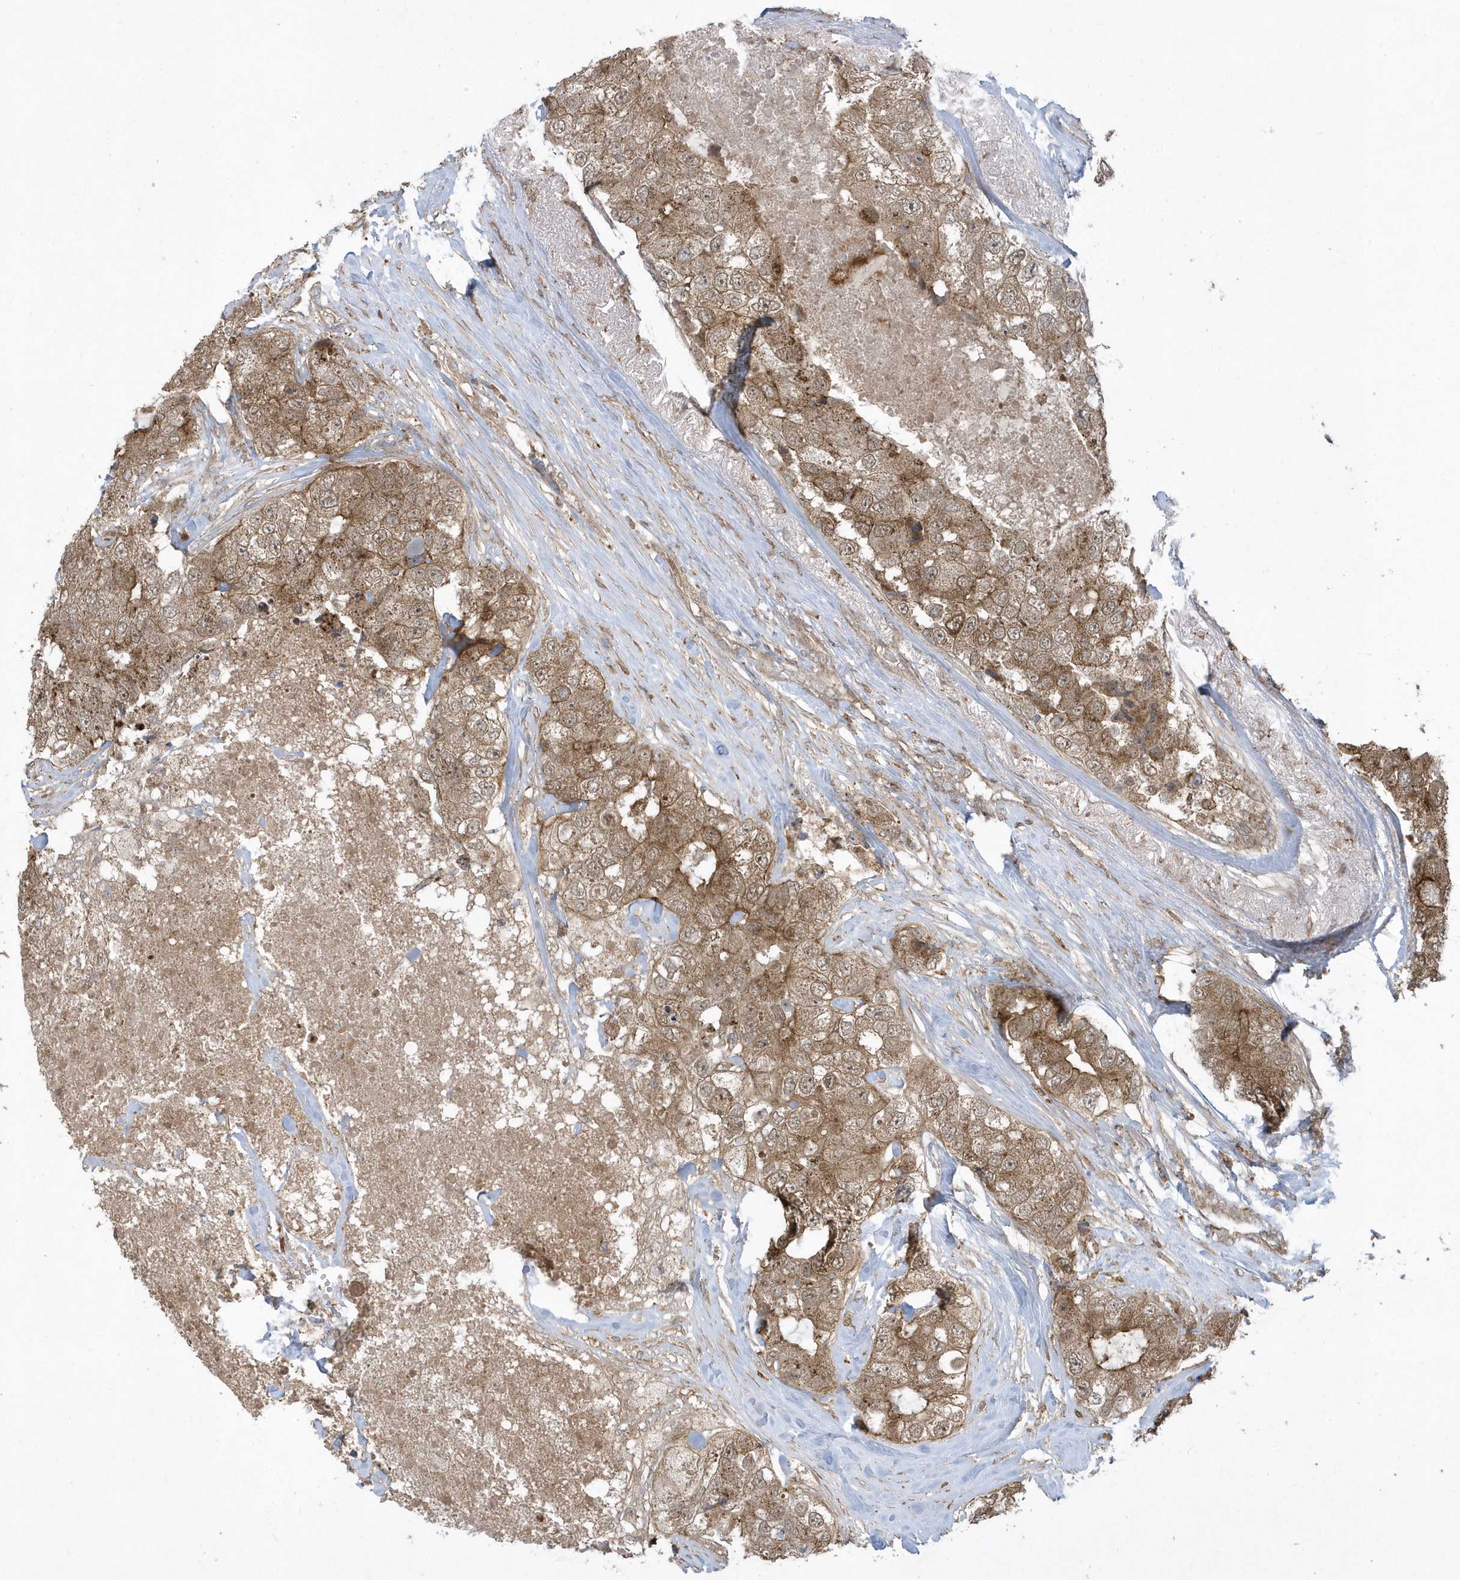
{"staining": {"intensity": "moderate", "quantity": ">75%", "location": "cytoplasmic/membranous"}, "tissue": "breast cancer", "cell_type": "Tumor cells", "image_type": "cancer", "snomed": [{"axis": "morphology", "description": "Duct carcinoma"}, {"axis": "topography", "description": "Breast"}], "caption": "Protein staining reveals moderate cytoplasmic/membranous expression in about >75% of tumor cells in intraductal carcinoma (breast). The protein of interest is stained brown, and the nuclei are stained in blue (DAB IHC with brightfield microscopy, high magnification).", "gene": "STAMBP", "patient": {"sex": "female", "age": 62}}